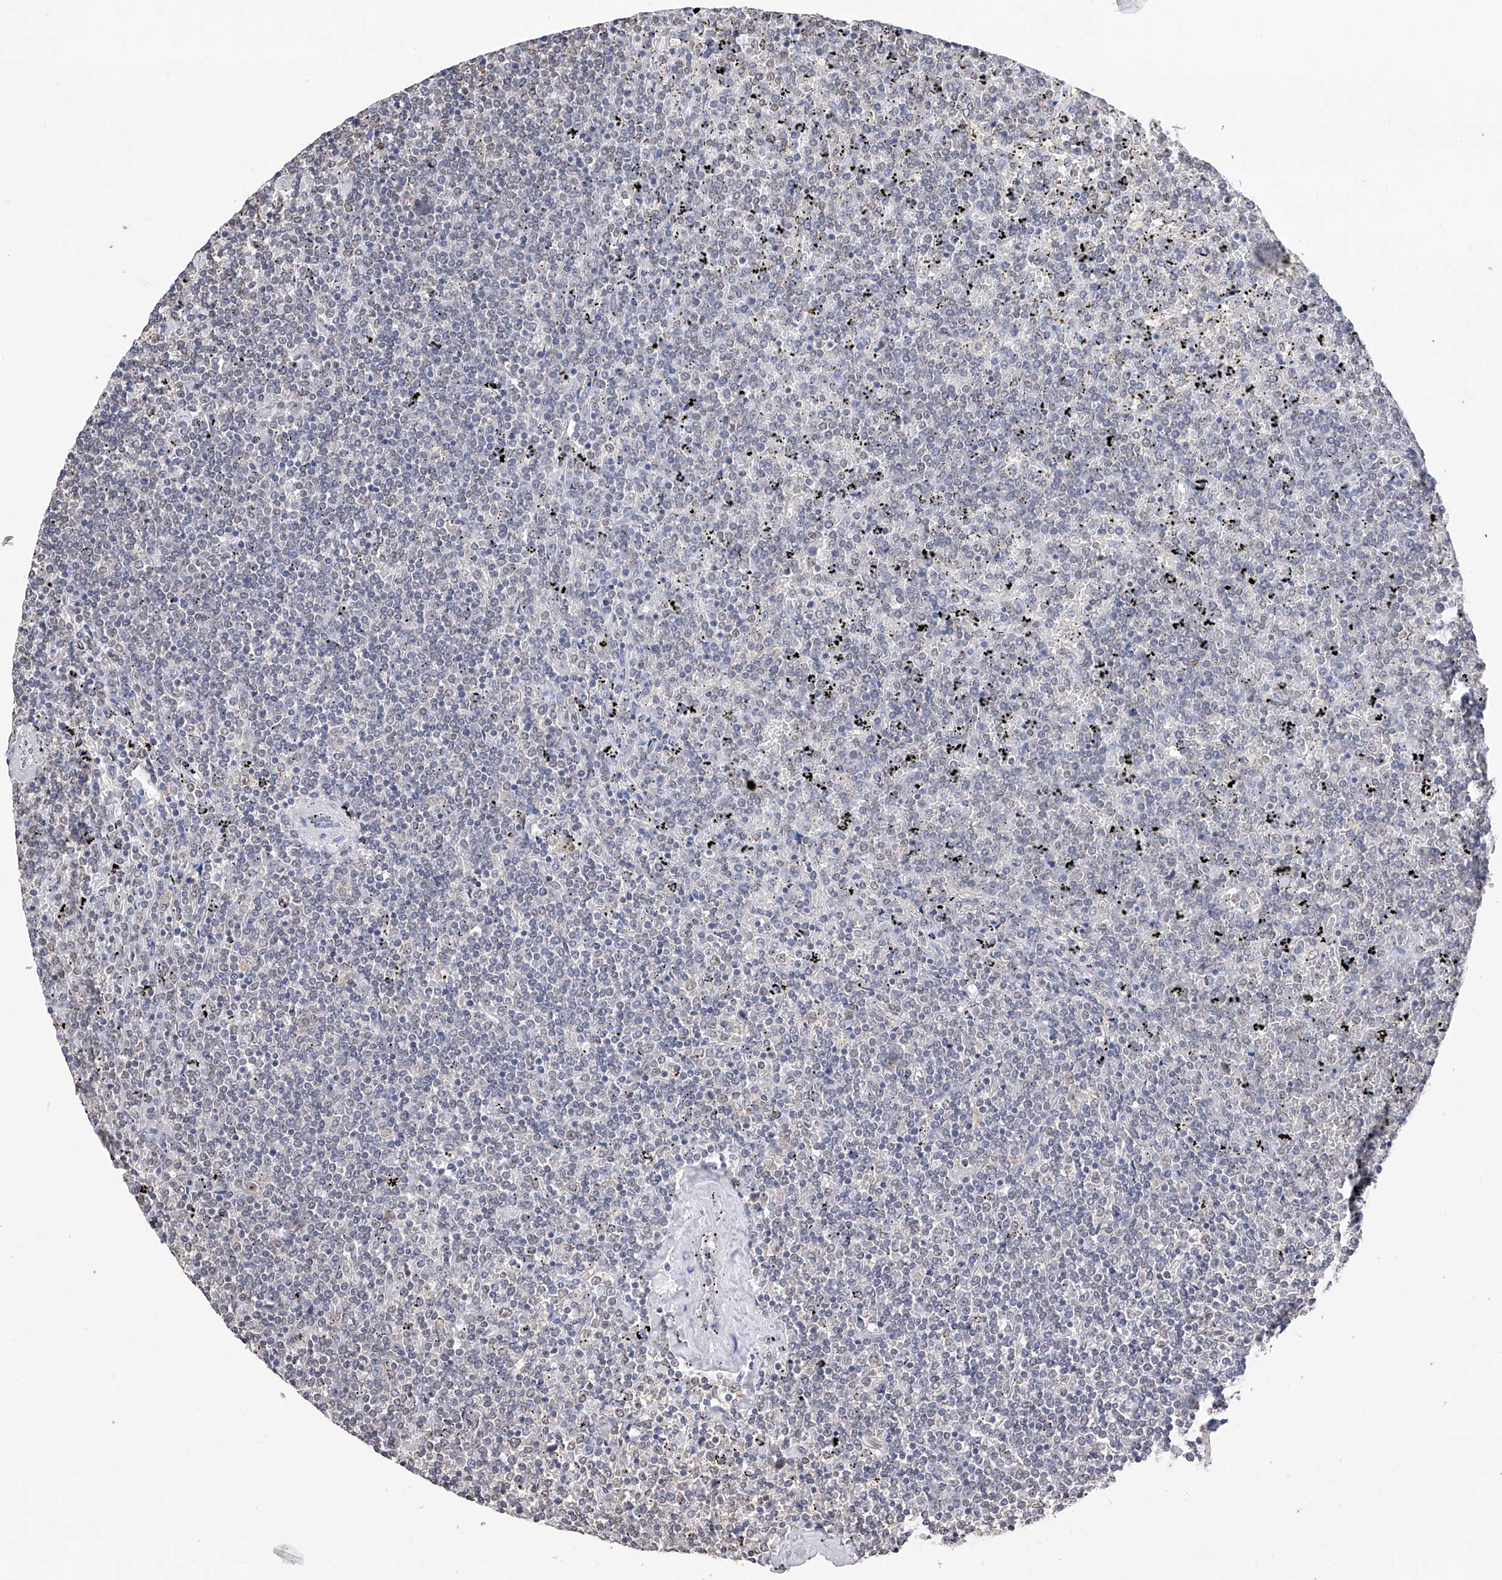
{"staining": {"intensity": "negative", "quantity": "none", "location": "none"}, "tissue": "lymphoma", "cell_type": "Tumor cells", "image_type": "cancer", "snomed": [{"axis": "morphology", "description": "Malignant lymphoma, non-Hodgkin's type, Low grade"}, {"axis": "topography", "description": "Spleen"}], "caption": "Tumor cells show no significant protein expression in lymphoma. The staining was performed using DAB to visualize the protein expression in brown, while the nuclei were stained in blue with hematoxylin (Magnification: 20x).", "gene": "DMAP1", "patient": {"sex": "female", "age": 19}}